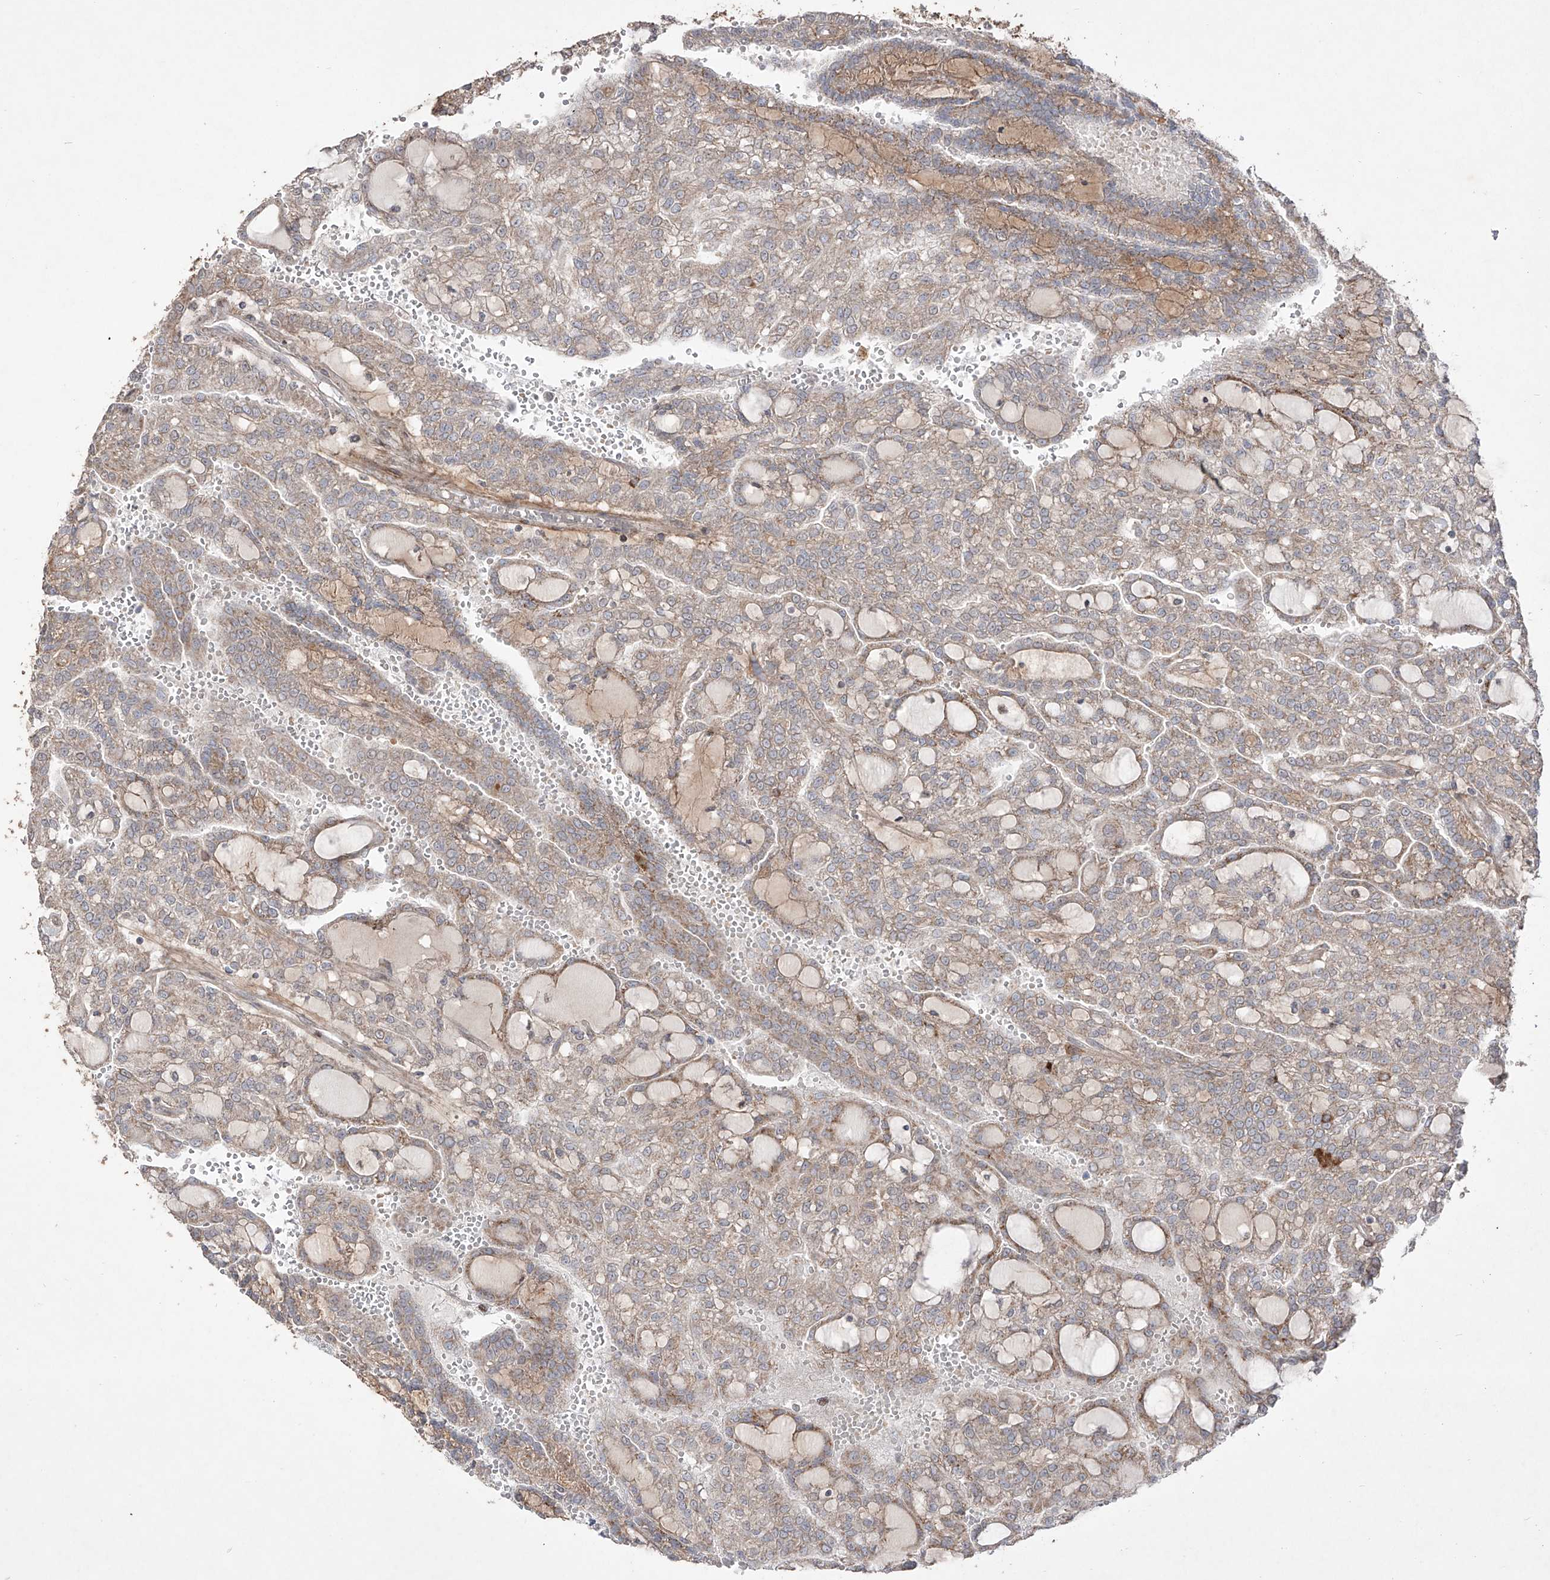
{"staining": {"intensity": "weak", "quantity": ">75%", "location": "cytoplasmic/membranous"}, "tissue": "renal cancer", "cell_type": "Tumor cells", "image_type": "cancer", "snomed": [{"axis": "morphology", "description": "Adenocarcinoma, NOS"}, {"axis": "topography", "description": "Kidney"}], "caption": "Renal cancer (adenocarcinoma) stained with immunohistochemistry (IHC) exhibits weak cytoplasmic/membranous expression in approximately >75% of tumor cells.", "gene": "YKT6", "patient": {"sex": "male", "age": 63}}